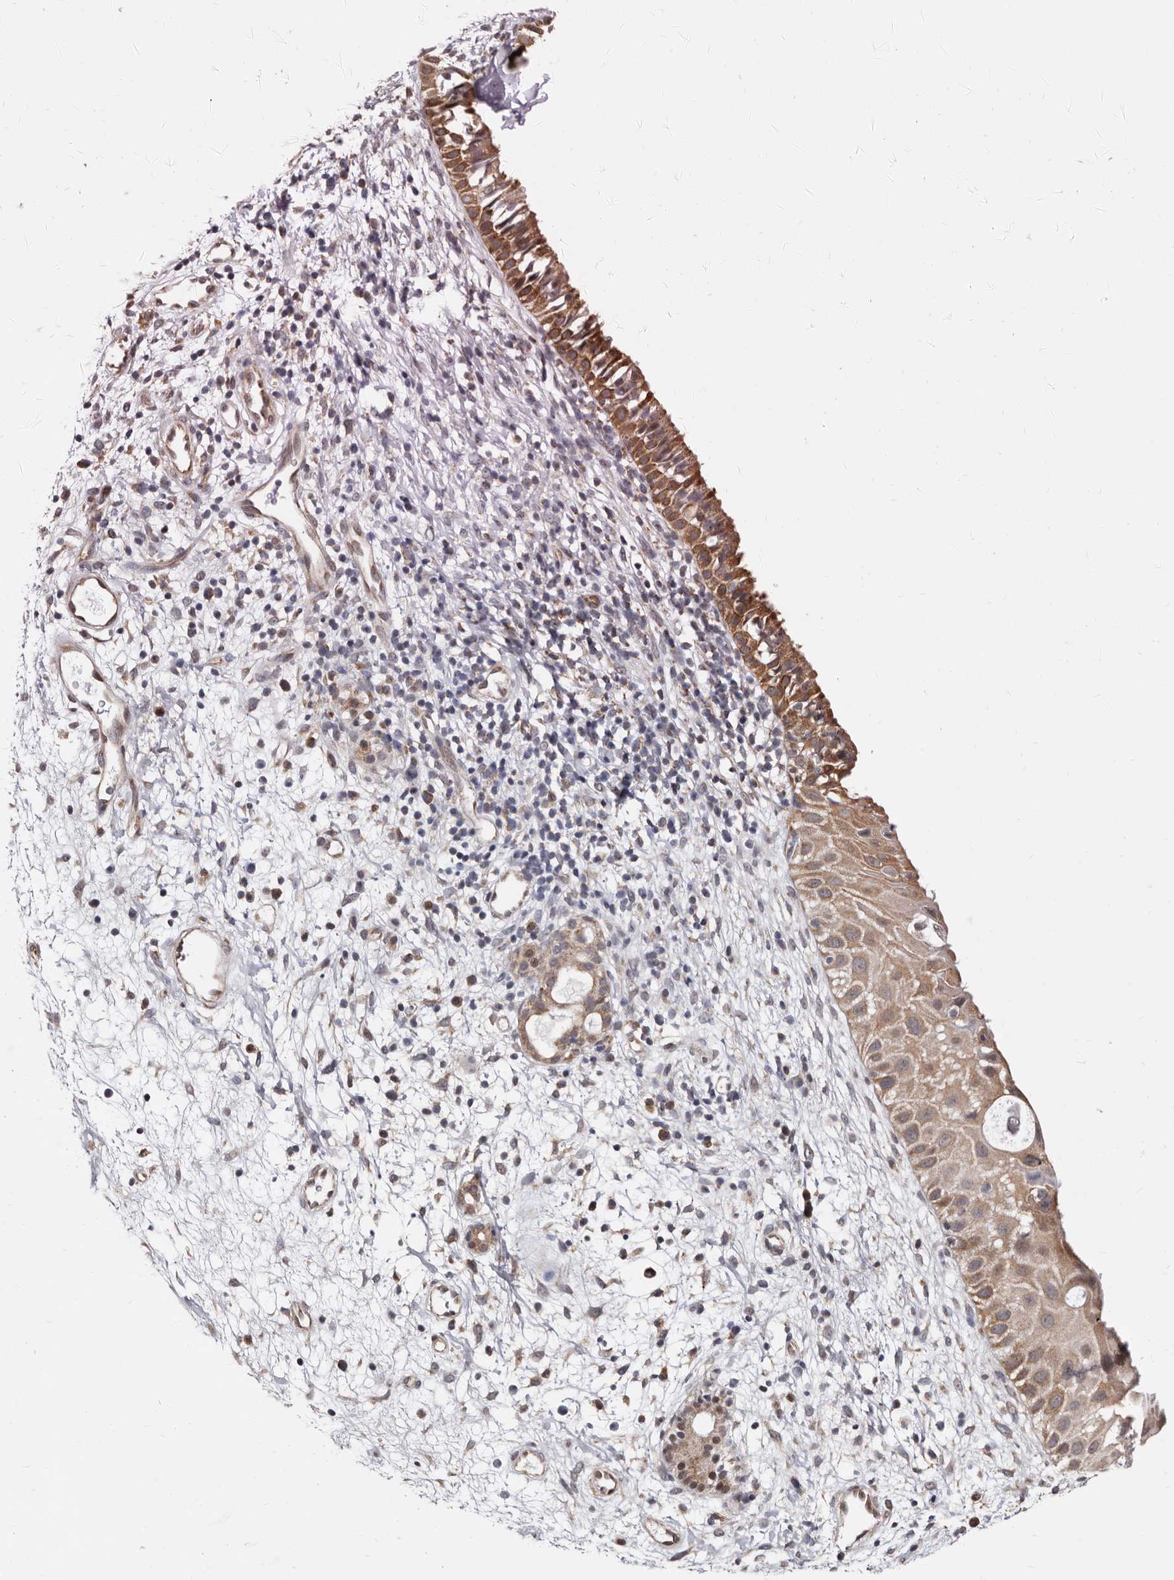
{"staining": {"intensity": "moderate", "quantity": ">75%", "location": "cytoplasmic/membranous"}, "tissue": "nasopharynx", "cell_type": "Respiratory epithelial cells", "image_type": "normal", "snomed": [{"axis": "morphology", "description": "Normal tissue, NOS"}, {"axis": "topography", "description": "Nasopharynx"}], "caption": "Brown immunohistochemical staining in unremarkable human nasopharynx exhibits moderate cytoplasmic/membranous expression in approximately >75% of respiratory epithelial cells. (IHC, brightfield microscopy, high magnification).", "gene": "MRPL18", "patient": {"sex": "male", "age": 22}}